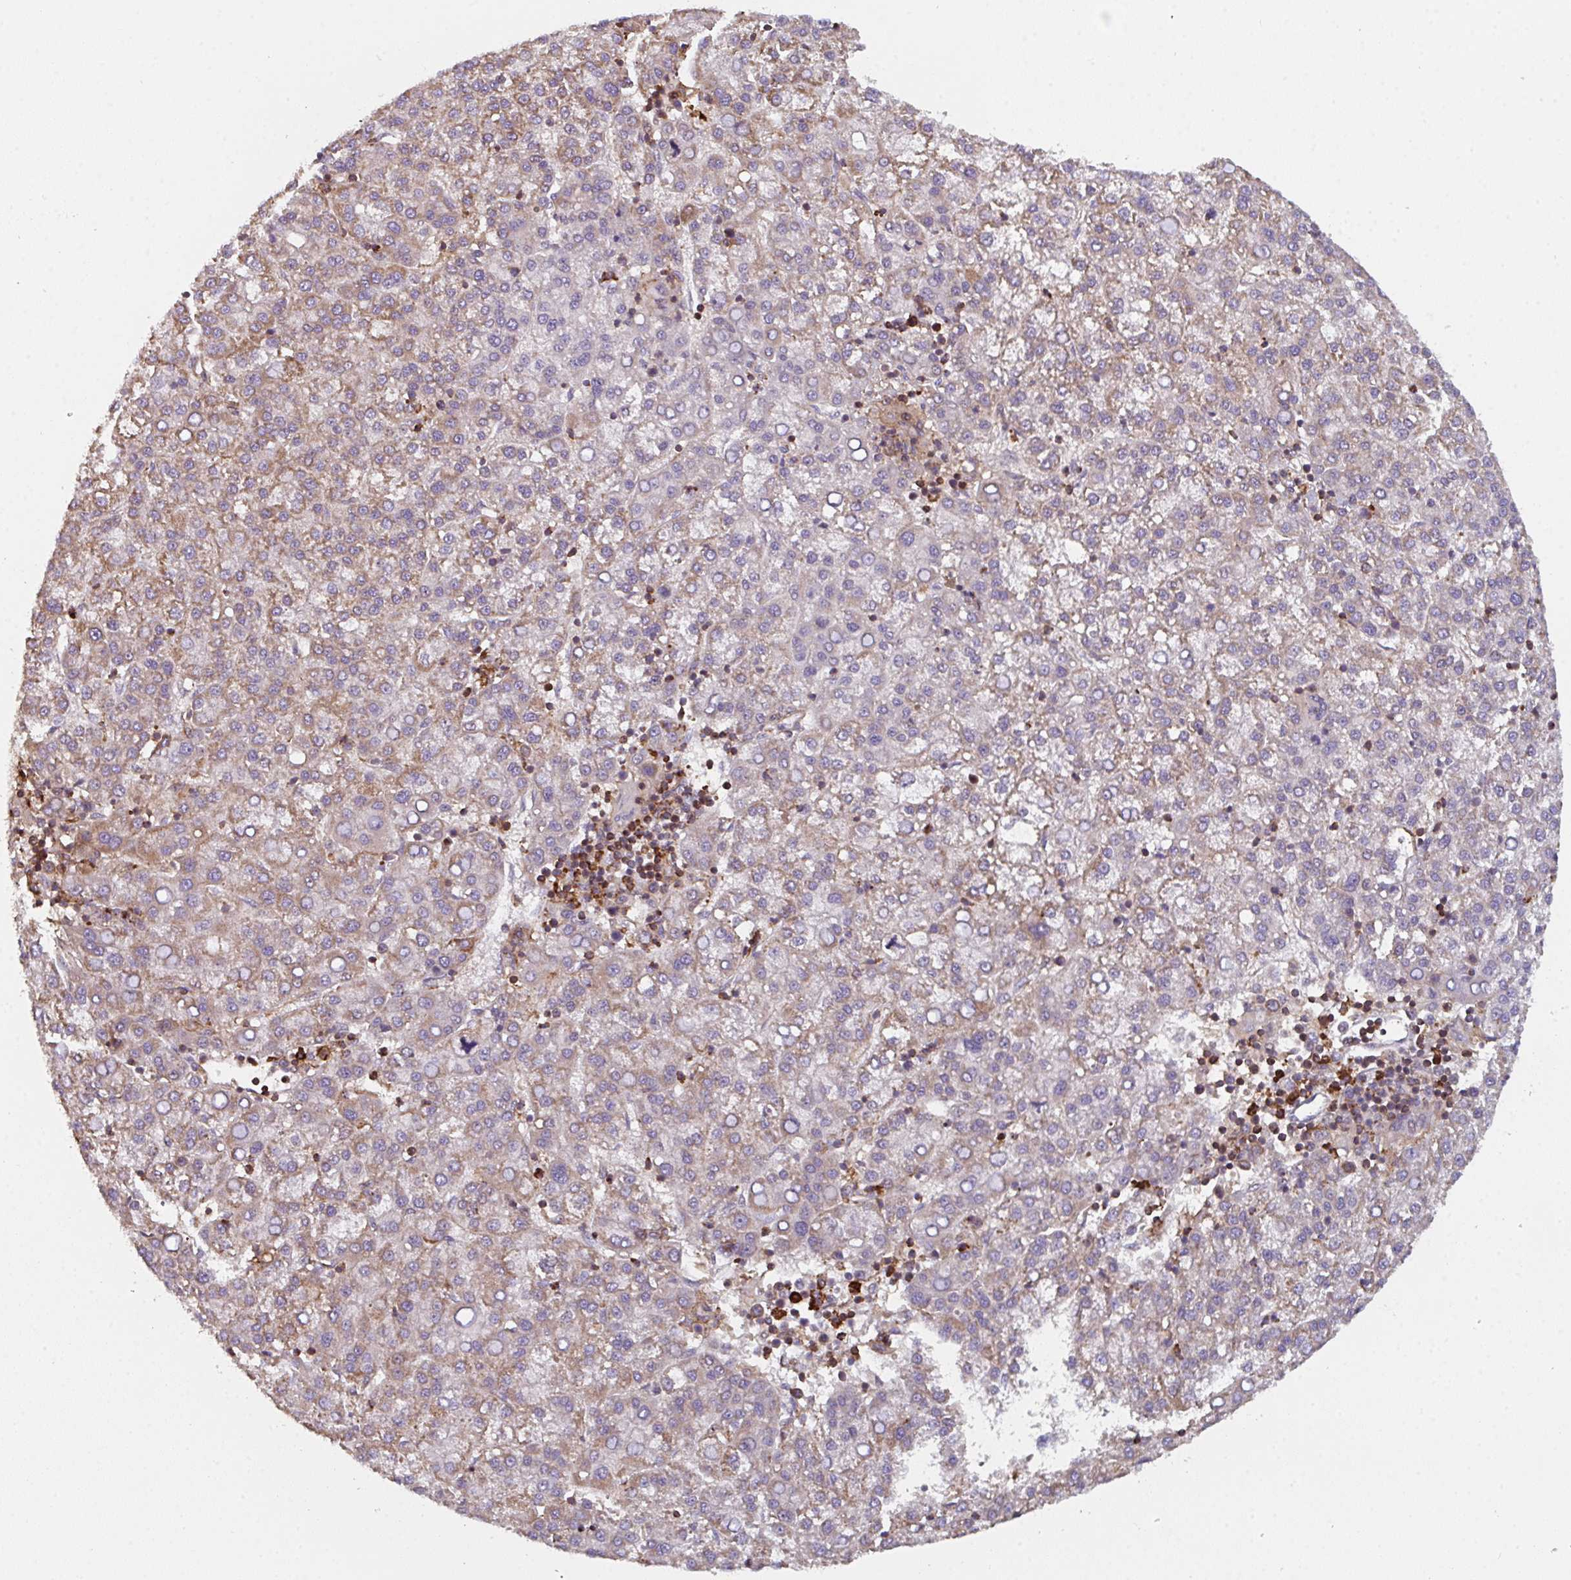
{"staining": {"intensity": "moderate", "quantity": "25%-75%", "location": "cytoplasmic/membranous"}, "tissue": "liver cancer", "cell_type": "Tumor cells", "image_type": "cancer", "snomed": [{"axis": "morphology", "description": "Carcinoma, Hepatocellular, NOS"}, {"axis": "topography", "description": "Liver"}], "caption": "Liver cancer (hepatocellular carcinoma) stained for a protein displays moderate cytoplasmic/membranous positivity in tumor cells.", "gene": "FZD2", "patient": {"sex": "female", "age": 58}}